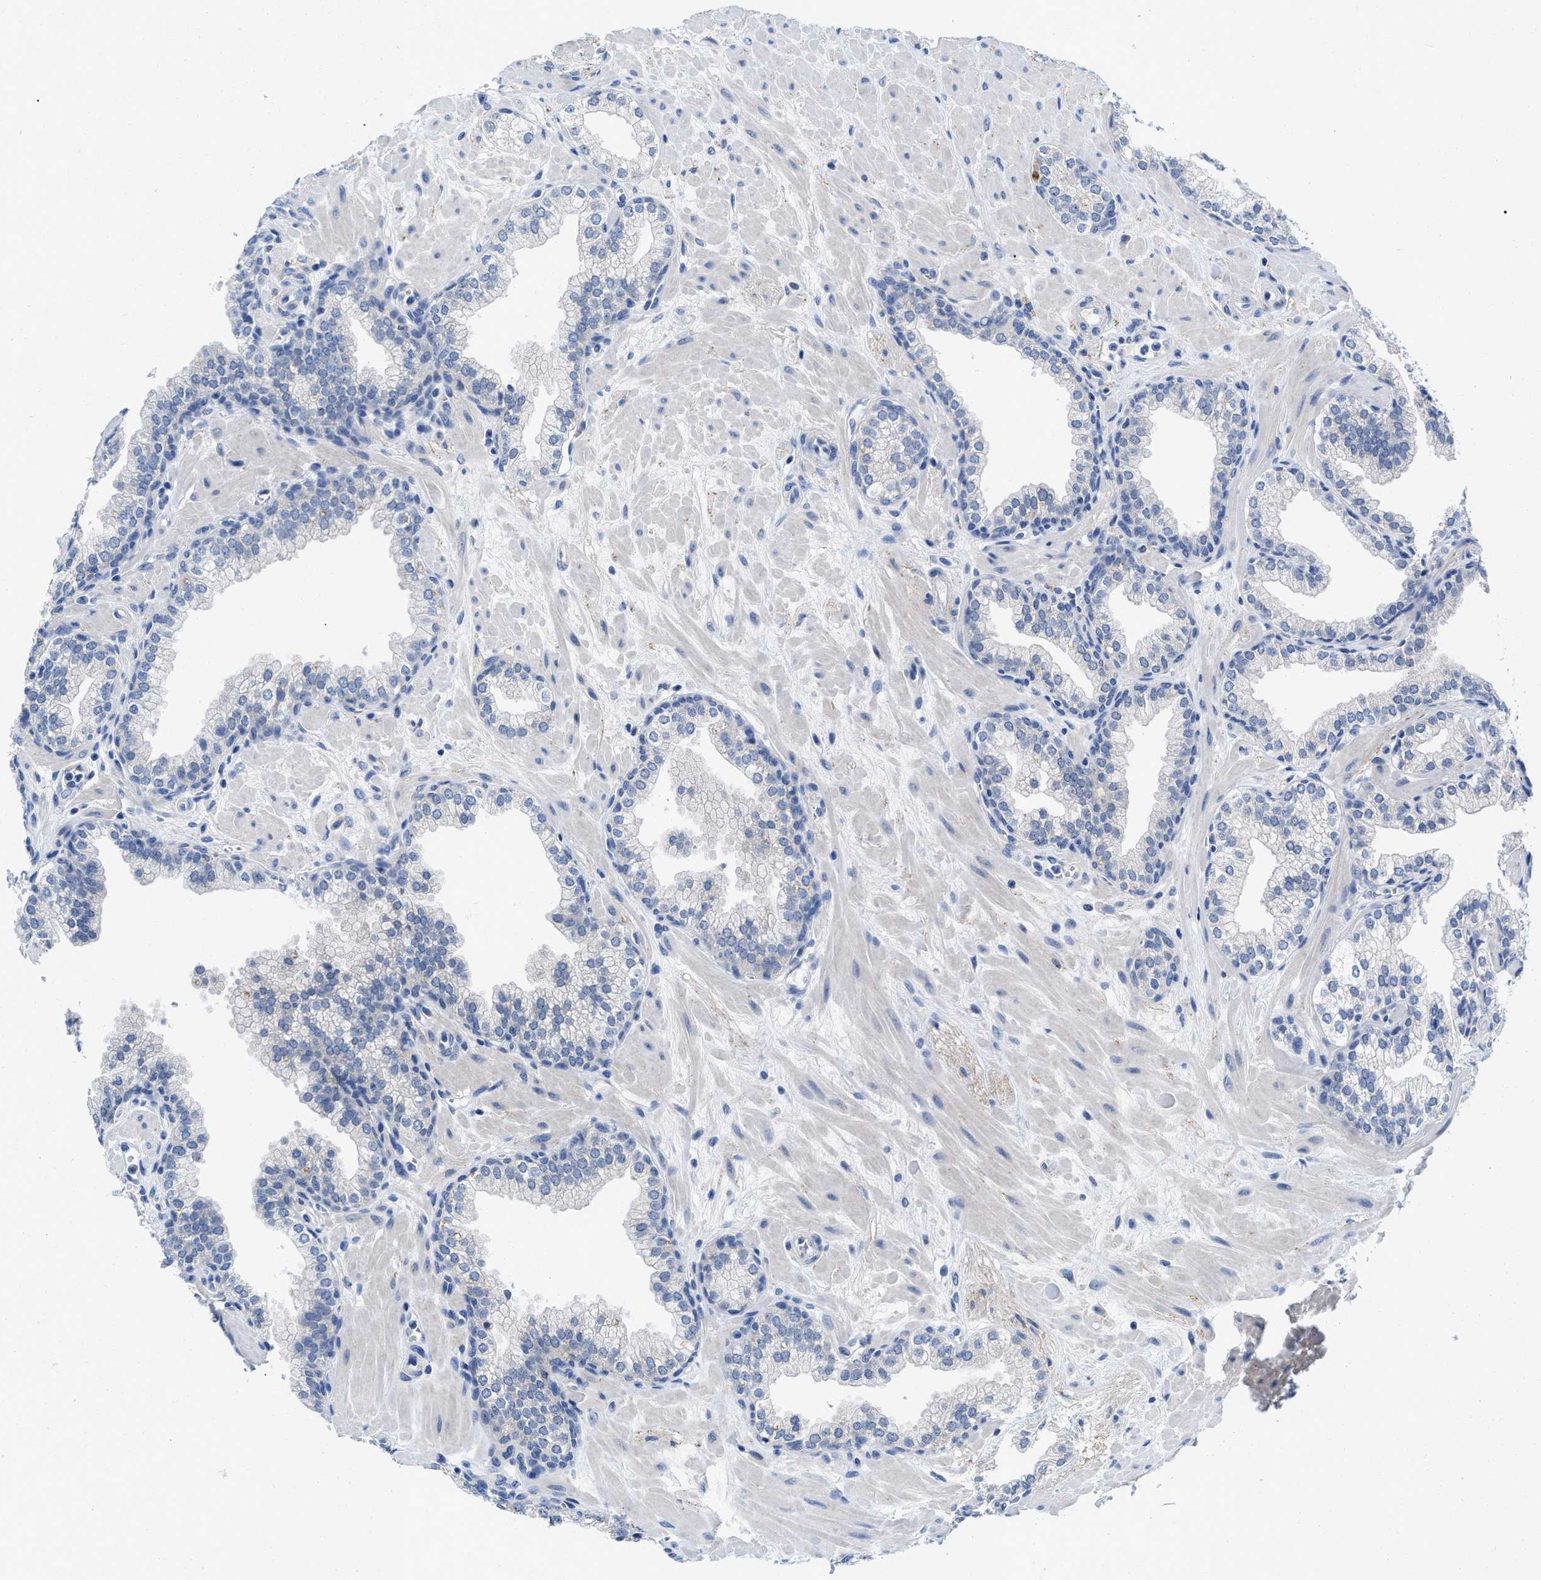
{"staining": {"intensity": "negative", "quantity": "none", "location": "none"}, "tissue": "prostate", "cell_type": "Glandular cells", "image_type": "normal", "snomed": [{"axis": "morphology", "description": "Normal tissue, NOS"}, {"axis": "morphology", "description": "Urothelial carcinoma, Low grade"}, {"axis": "topography", "description": "Urinary bladder"}, {"axis": "topography", "description": "Prostate"}], "caption": "IHC micrograph of benign prostate stained for a protein (brown), which exhibits no positivity in glandular cells.", "gene": "PYY", "patient": {"sex": "male", "age": 60}}